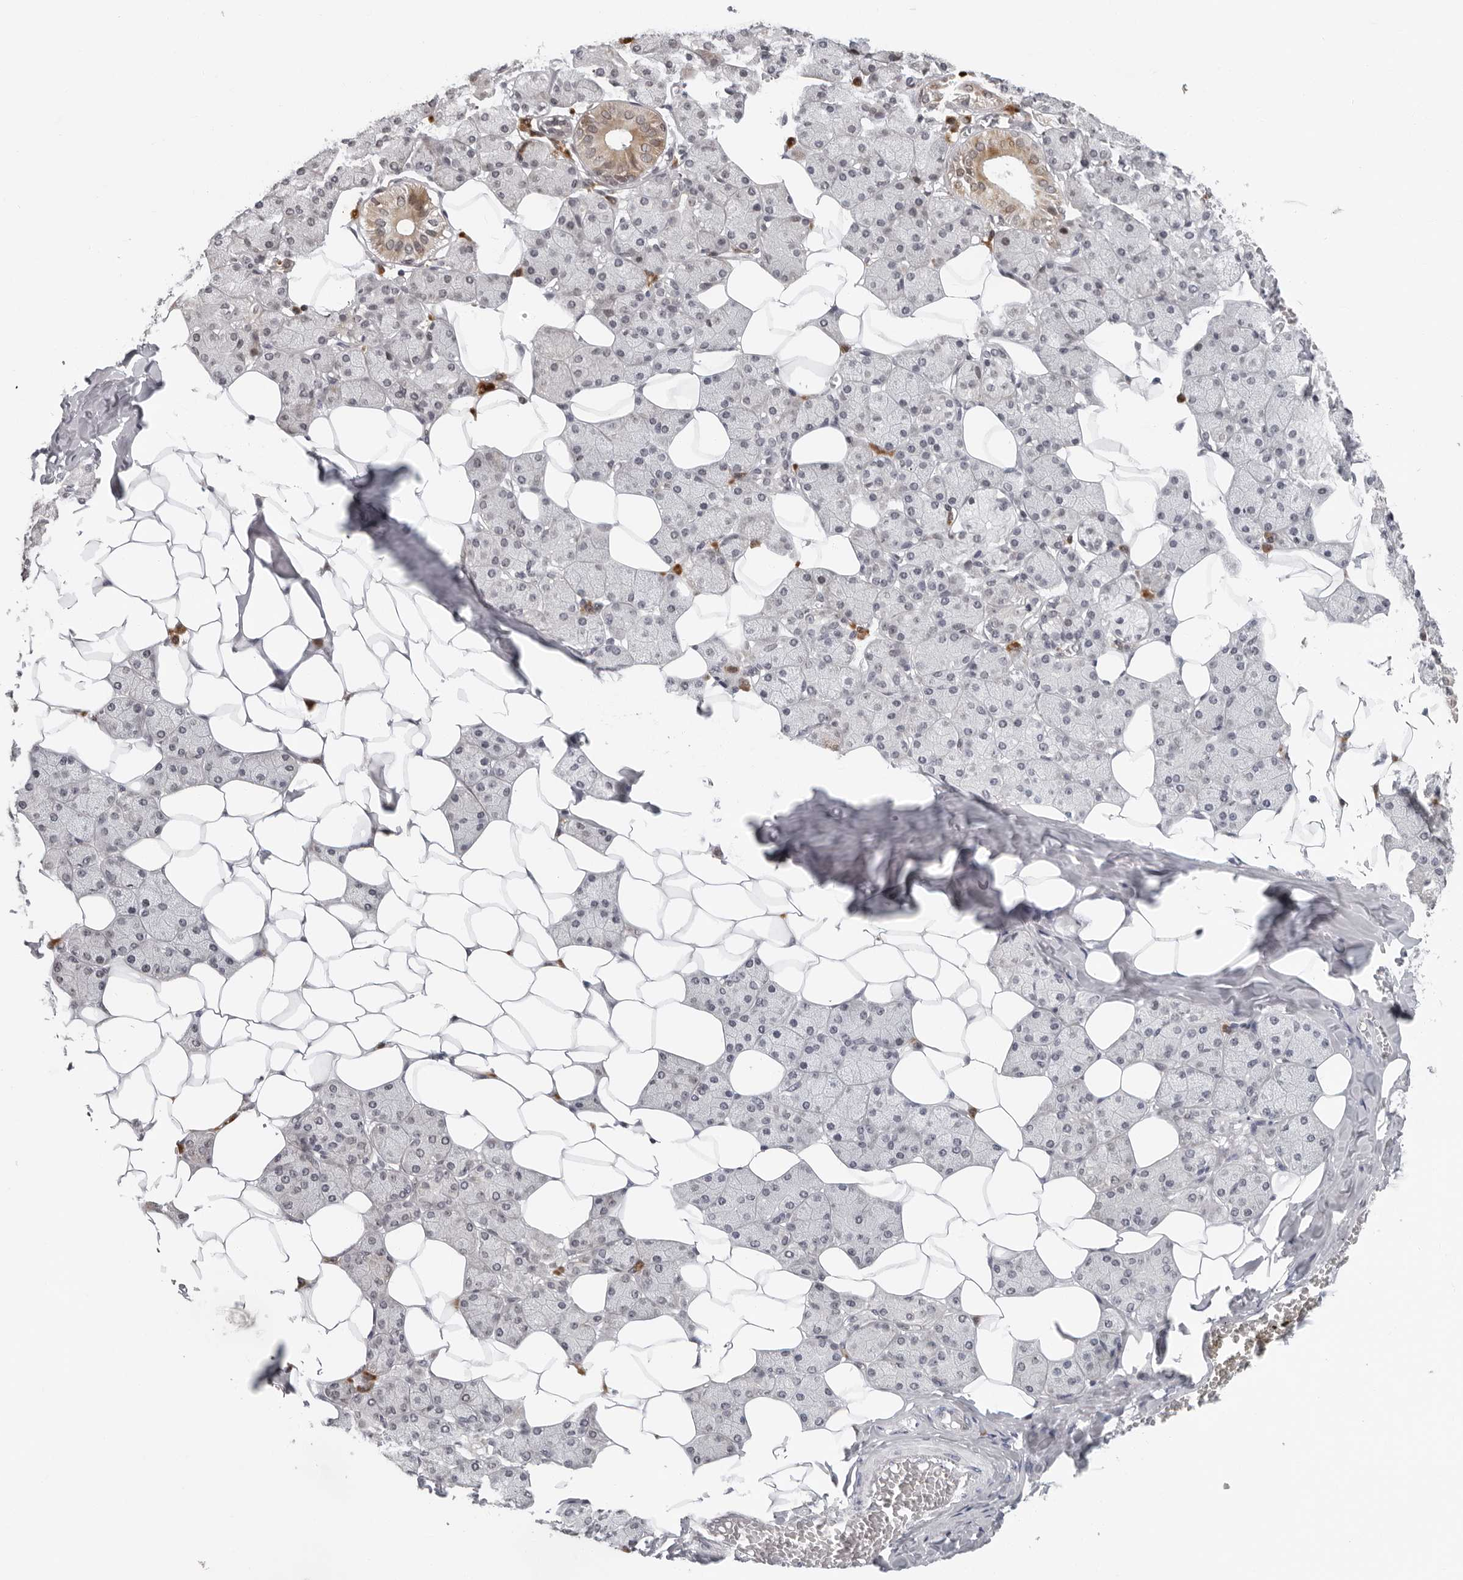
{"staining": {"intensity": "moderate", "quantity": "<25%", "location": "cytoplasmic/membranous"}, "tissue": "salivary gland", "cell_type": "Glandular cells", "image_type": "normal", "snomed": [{"axis": "morphology", "description": "Normal tissue, NOS"}, {"axis": "topography", "description": "Salivary gland"}], "caption": "Salivary gland stained with DAB IHC reveals low levels of moderate cytoplasmic/membranous expression in approximately <25% of glandular cells.", "gene": "PIP4K2C", "patient": {"sex": "female", "age": 33}}